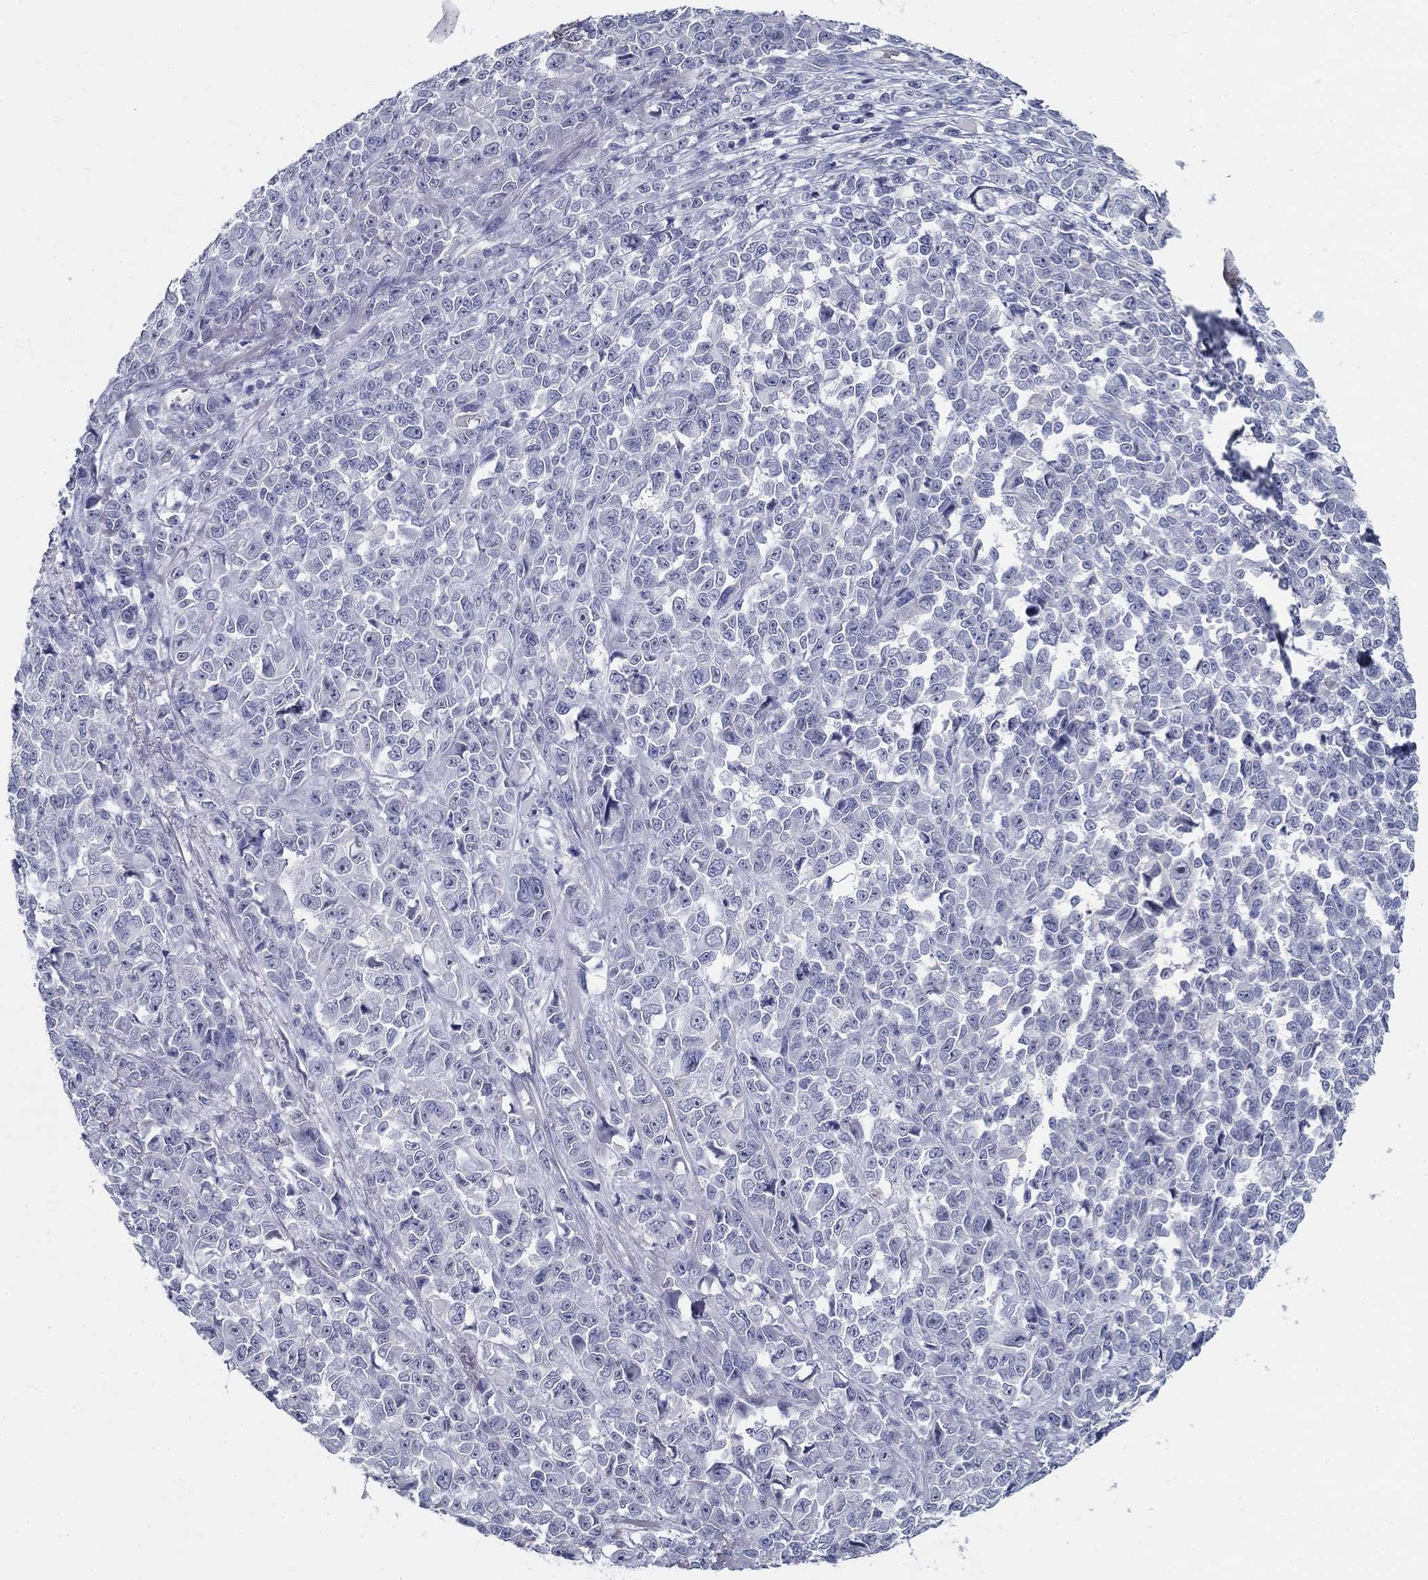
{"staining": {"intensity": "negative", "quantity": "none", "location": "none"}, "tissue": "melanoma", "cell_type": "Tumor cells", "image_type": "cancer", "snomed": [{"axis": "morphology", "description": "Malignant melanoma, NOS"}, {"axis": "topography", "description": "Skin"}], "caption": "The histopathology image exhibits no significant staining in tumor cells of melanoma.", "gene": "GUCA1A", "patient": {"sex": "female", "age": 95}}